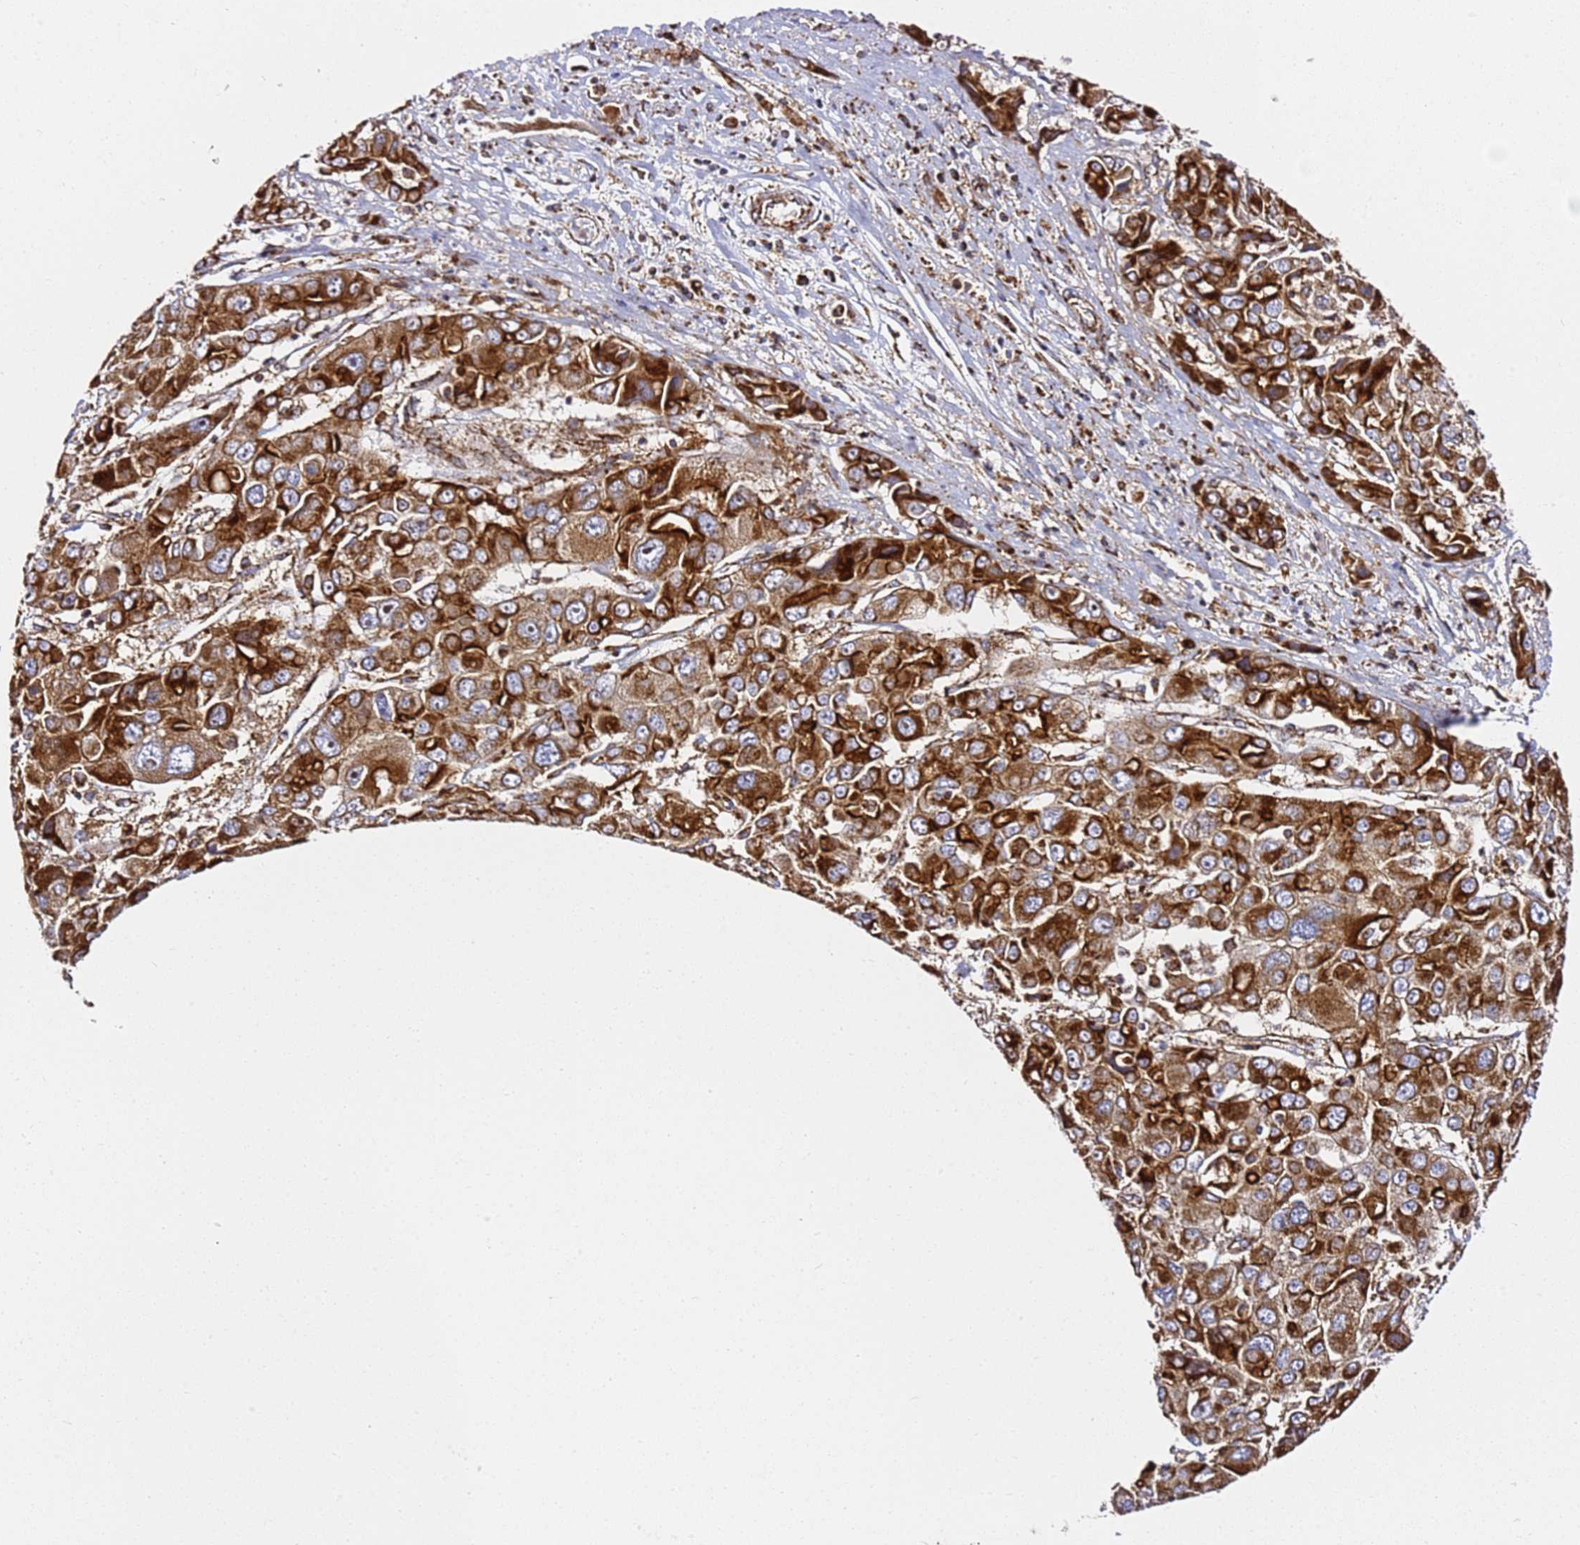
{"staining": {"intensity": "strong", "quantity": ">75%", "location": "cytoplasmic/membranous"}, "tissue": "liver cancer", "cell_type": "Tumor cells", "image_type": "cancer", "snomed": [{"axis": "morphology", "description": "Cholangiocarcinoma"}, {"axis": "topography", "description": "Liver"}], "caption": "Strong cytoplasmic/membranous protein expression is present in approximately >75% of tumor cells in liver cancer.", "gene": "NDUFA3", "patient": {"sex": "male", "age": 67}}